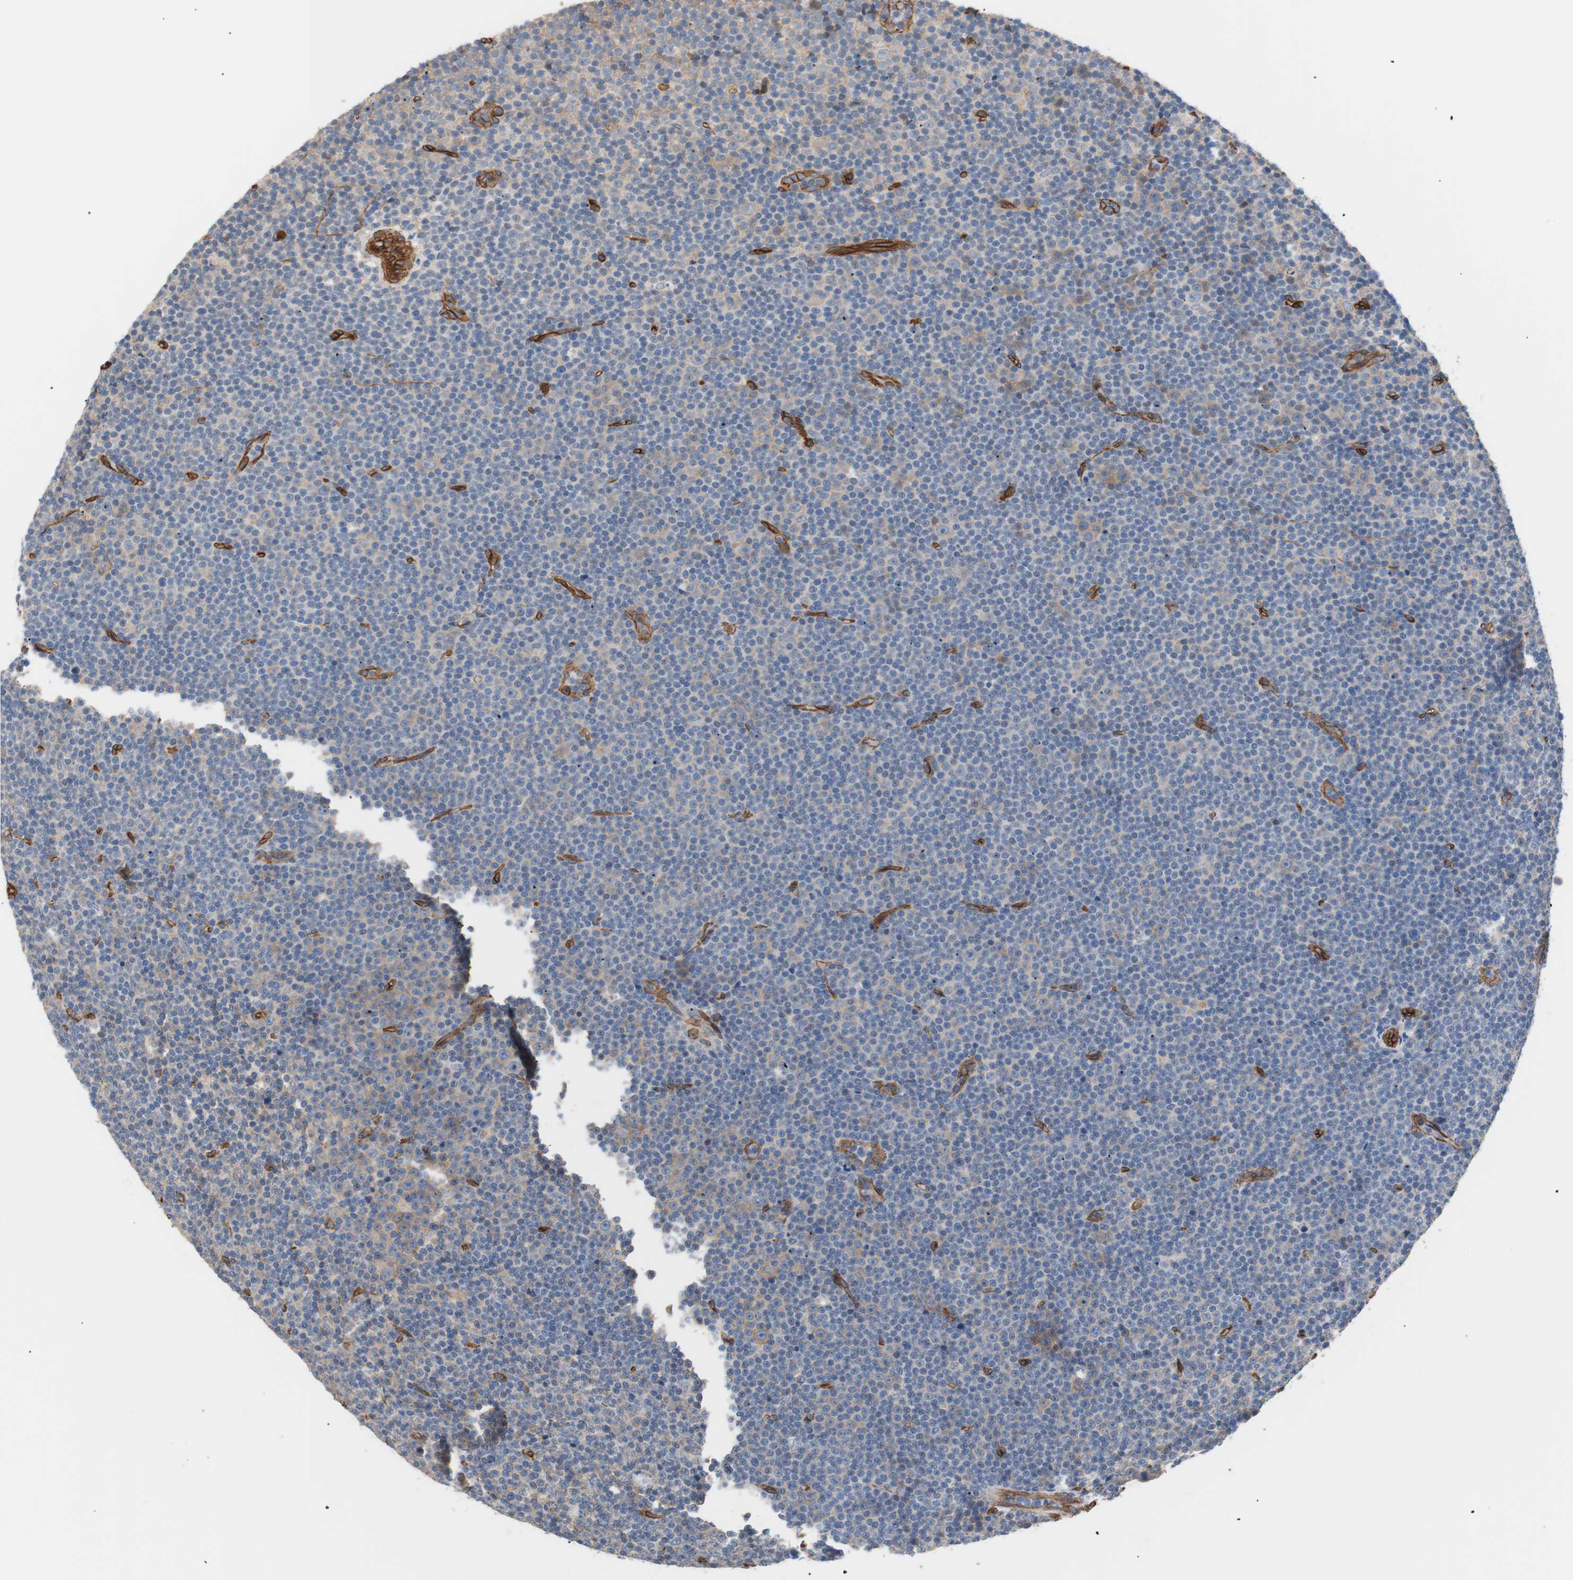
{"staining": {"intensity": "negative", "quantity": "none", "location": "none"}, "tissue": "lymphoma", "cell_type": "Tumor cells", "image_type": "cancer", "snomed": [{"axis": "morphology", "description": "Malignant lymphoma, non-Hodgkin's type, Low grade"}, {"axis": "topography", "description": "Lymph node"}], "caption": "This is a image of immunohistochemistry (IHC) staining of malignant lymphoma, non-Hodgkin's type (low-grade), which shows no positivity in tumor cells.", "gene": "SPINT1", "patient": {"sex": "female", "age": 67}}